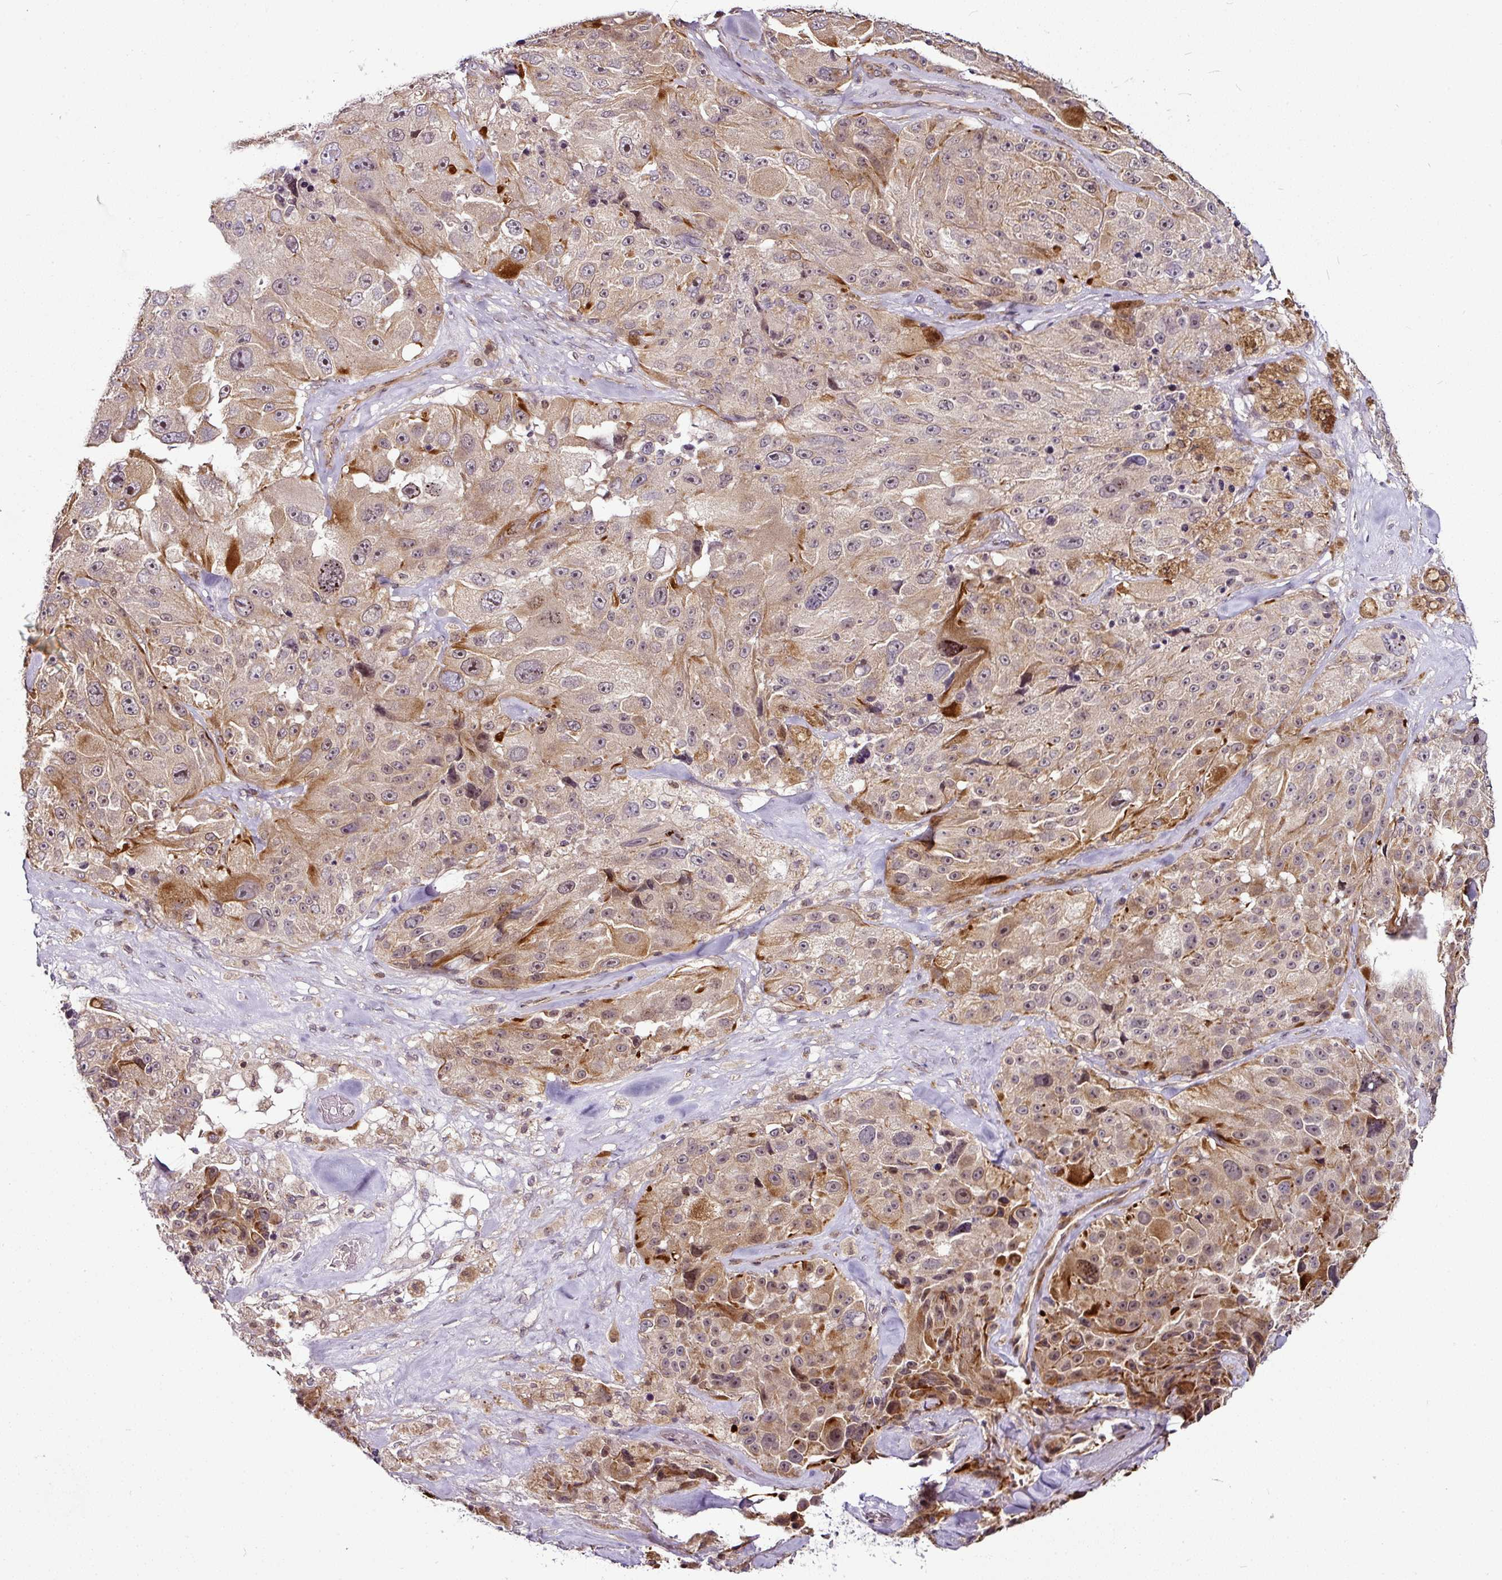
{"staining": {"intensity": "moderate", "quantity": "25%-75%", "location": "cytoplasmic/membranous,nuclear"}, "tissue": "melanoma", "cell_type": "Tumor cells", "image_type": "cancer", "snomed": [{"axis": "morphology", "description": "Malignant melanoma, Metastatic site"}, {"axis": "topography", "description": "Lymph node"}], "caption": "Malignant melanoma (metastatic site) stained for a protein (brown) displays moderate cytoplasmic/membranous and nuclear positive expression in about 25%-75% of tumor cells.", "gene": "DCAF13", "patient": {"sex": "male", "age": 62}}